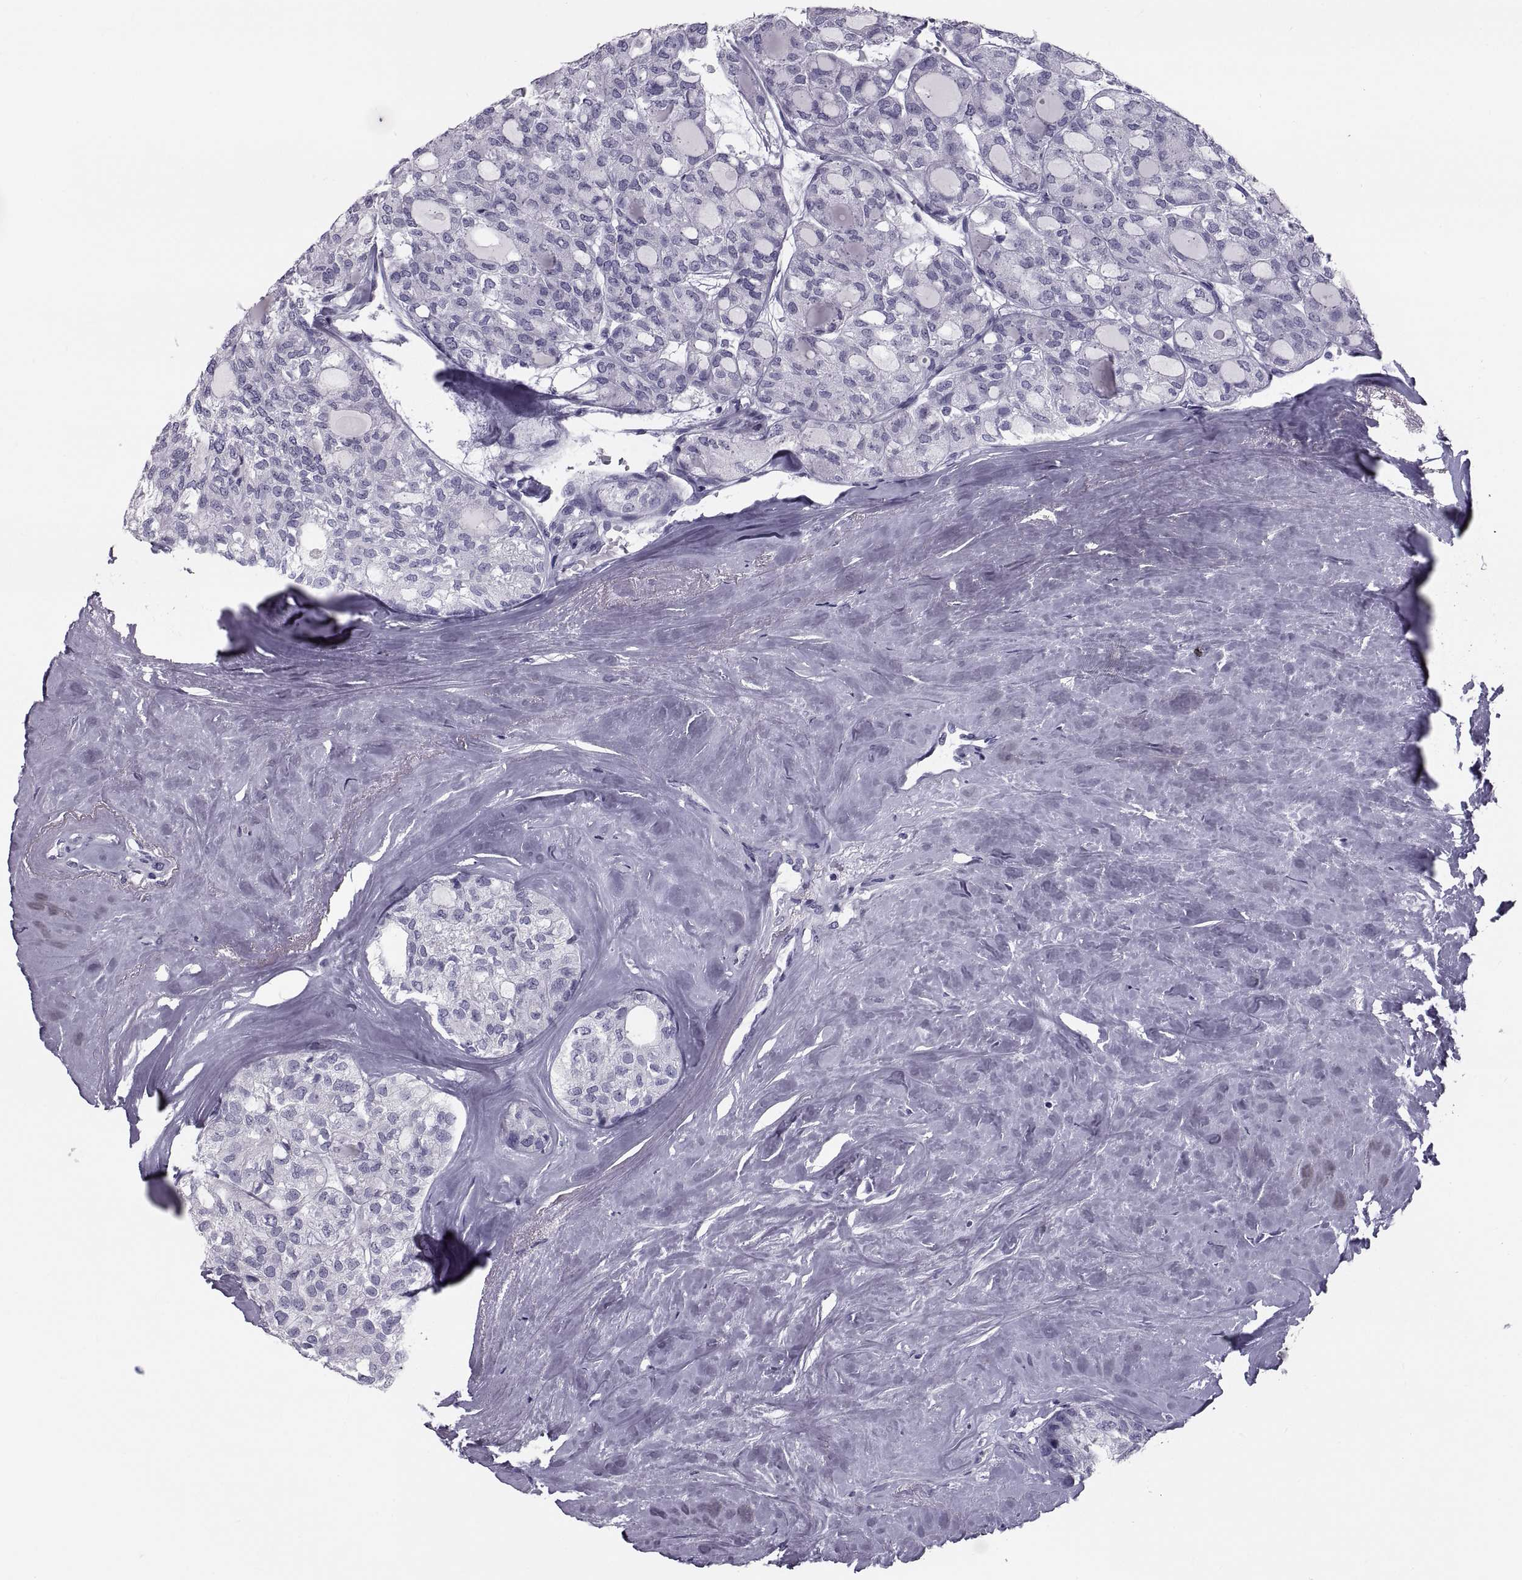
{"staining": {"intensity": "negative", "quantity": "none", "location": "none"}, "tissue": "thyroid cancer", "cell_type": "Tumor cells", "image_type": "cancer", "snomed": [{"axis": "morphology", "description": "Follicular adenoma carcinoma, NOS"}, {"axis": "topography", "description": "Thyroid gland"}], "caption": "Immunohistochemistry of thyroid follicular adenoma carcinoma shows no positivity in tumor cells.", "gene": "CRISP1", "patient": {"sex": "male", "age": 75}}